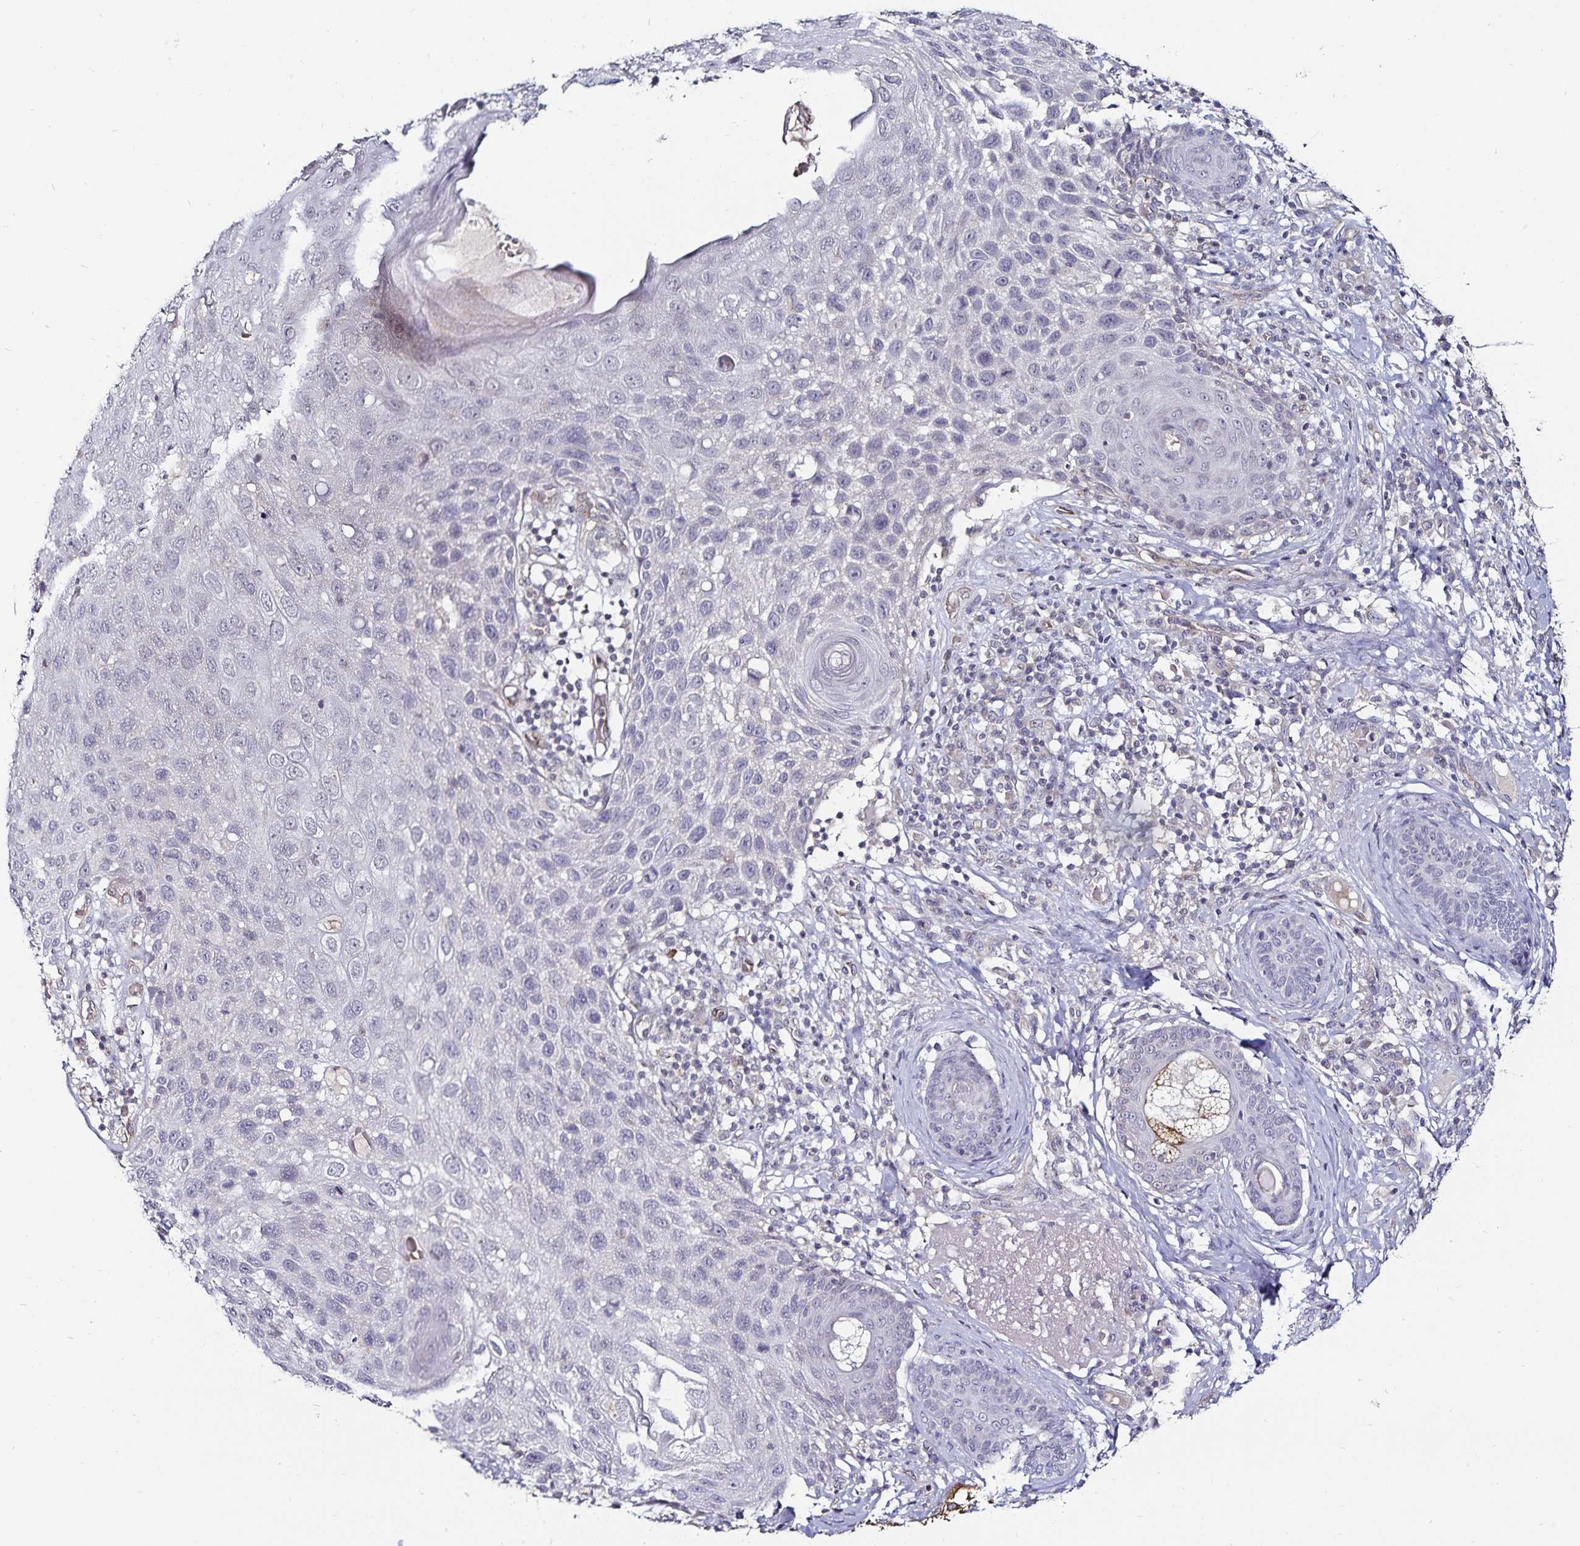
{"staining": {"intensity": "negative", "quantity": "none", "location": "none"}, "tissue": "skin cancer", "cell_type": "Tumor cells", "image_type": "cancer", "snomed": [{"axis": "morphology", "description": "Squamous cell carcinoma, NOS"}, {"axis": "topography", "description": "Skin"}], "caption": "An IHC image of skin cancer (squamous cell carcinoma) is shown. There is no staining in tumor cells of skin cancer (squamous cell carcinoma). Brightfield microscopy of immunohistochemistry stained with DAB (3,3'-diaminobenzidine) (brown) and hematoxylin (blue), captured at high magnification.", "gene": "ACSL5", "patient": {"sex": "female", "age": 87}}